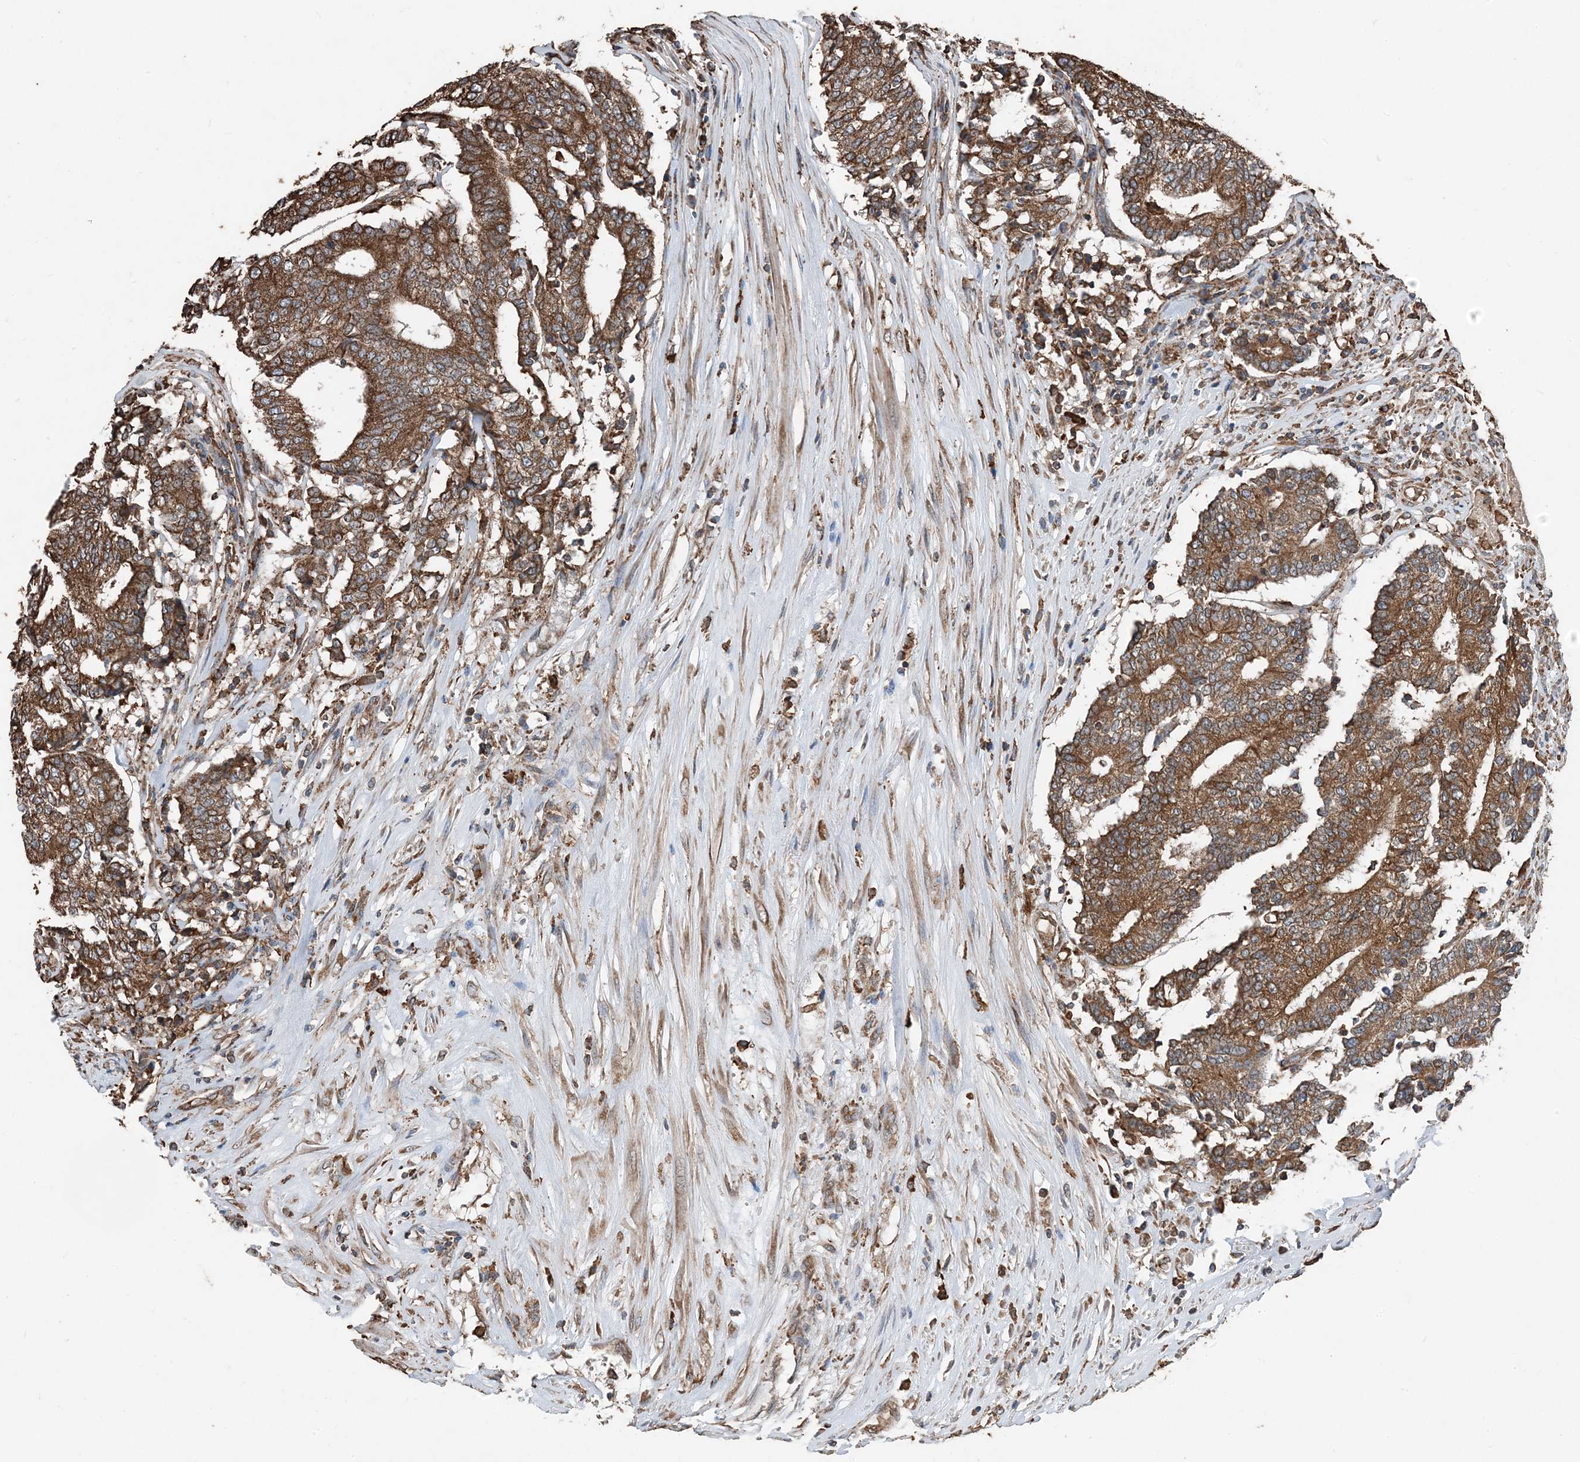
{"staining": {"intensity": "strong", "quantity": ">75%", "location": "cytoplasmic/membranous"}, "tissue": "prostate cancer", "cell_type": "Tumor cells", "image_type": "cancer", "snomed": [{"axis": "morphology", "description": "Normal tissue, NOS"}, {"axis": "morphology", "description": "Adenocarcinoma, High grade"}, {"axis": "topography", "description": "Prostate"}, {"axis": "topography", "description": "Seminal veicle"}], "caption": "Immunohistochemical staining of human prostate adenocarcinoma (high-grade) demonstrates strong cytoplasmic/membranous protein expression in about >75% of tumor cells.", "gene": "PDIA6", "patient": {"sex": "male", "age": 55}}